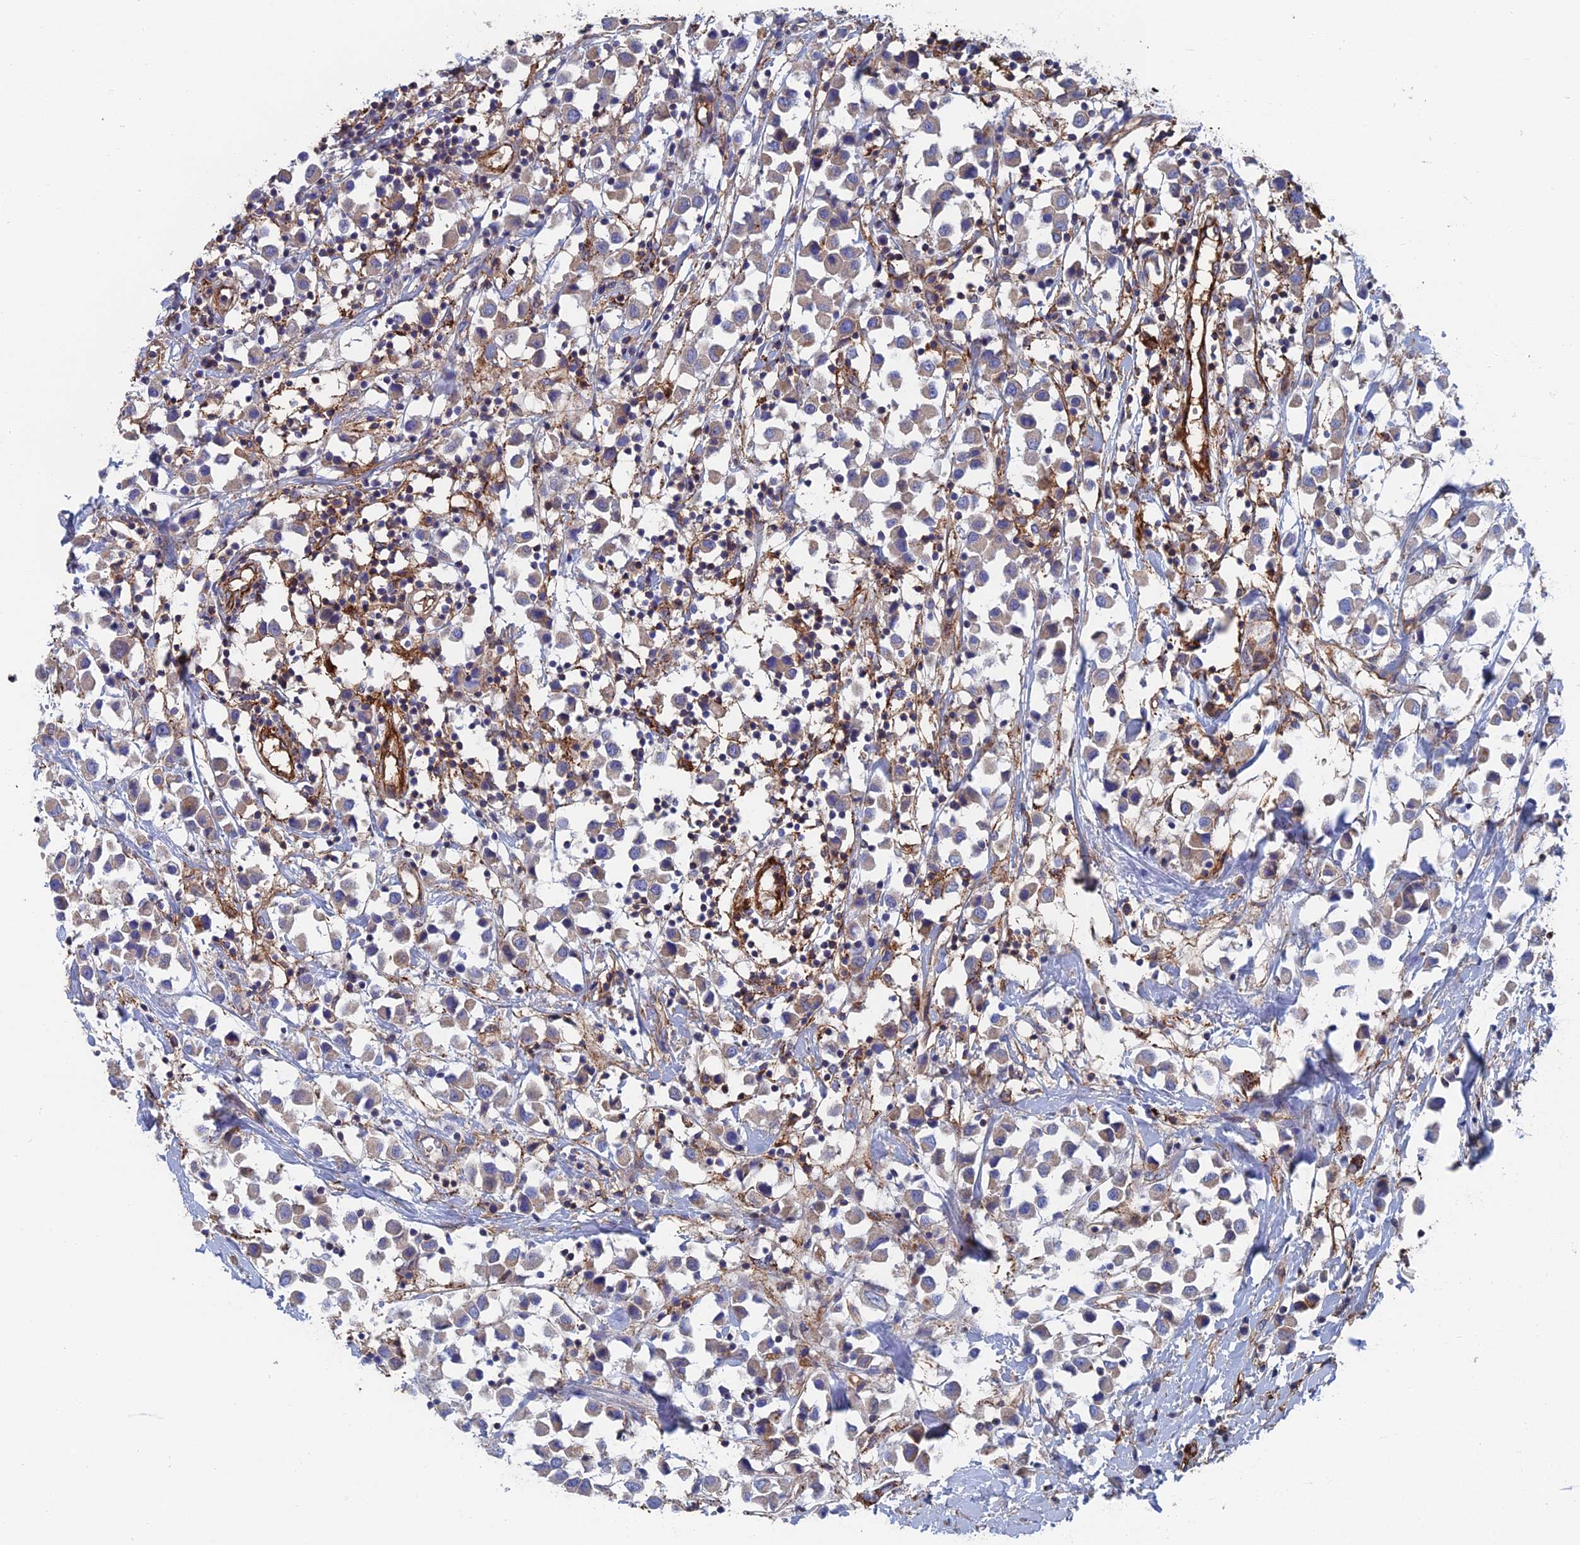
{"staining": {"intensity": "weak", "quantity": "25%-75%", "location": "cytoplasmic/membranous"}, "tissue": "breast cancer", "cell_type": "Tumor cells", "image_type": "cancer", "snomed": [{"axis": "morphology", "description": "Duct carcinoma"}, {"axis": "topography", "description": "Breast"}], "caption": "Immunohistochemical staining of breast cancer (intraductal carcinoma) exhibits low levels of weak cytoplasmic/membranous protein expression in approximately 25%-75% of tumor cells.", "gene": "SNX11", "patient": {"sex": "female", "age": 61}}